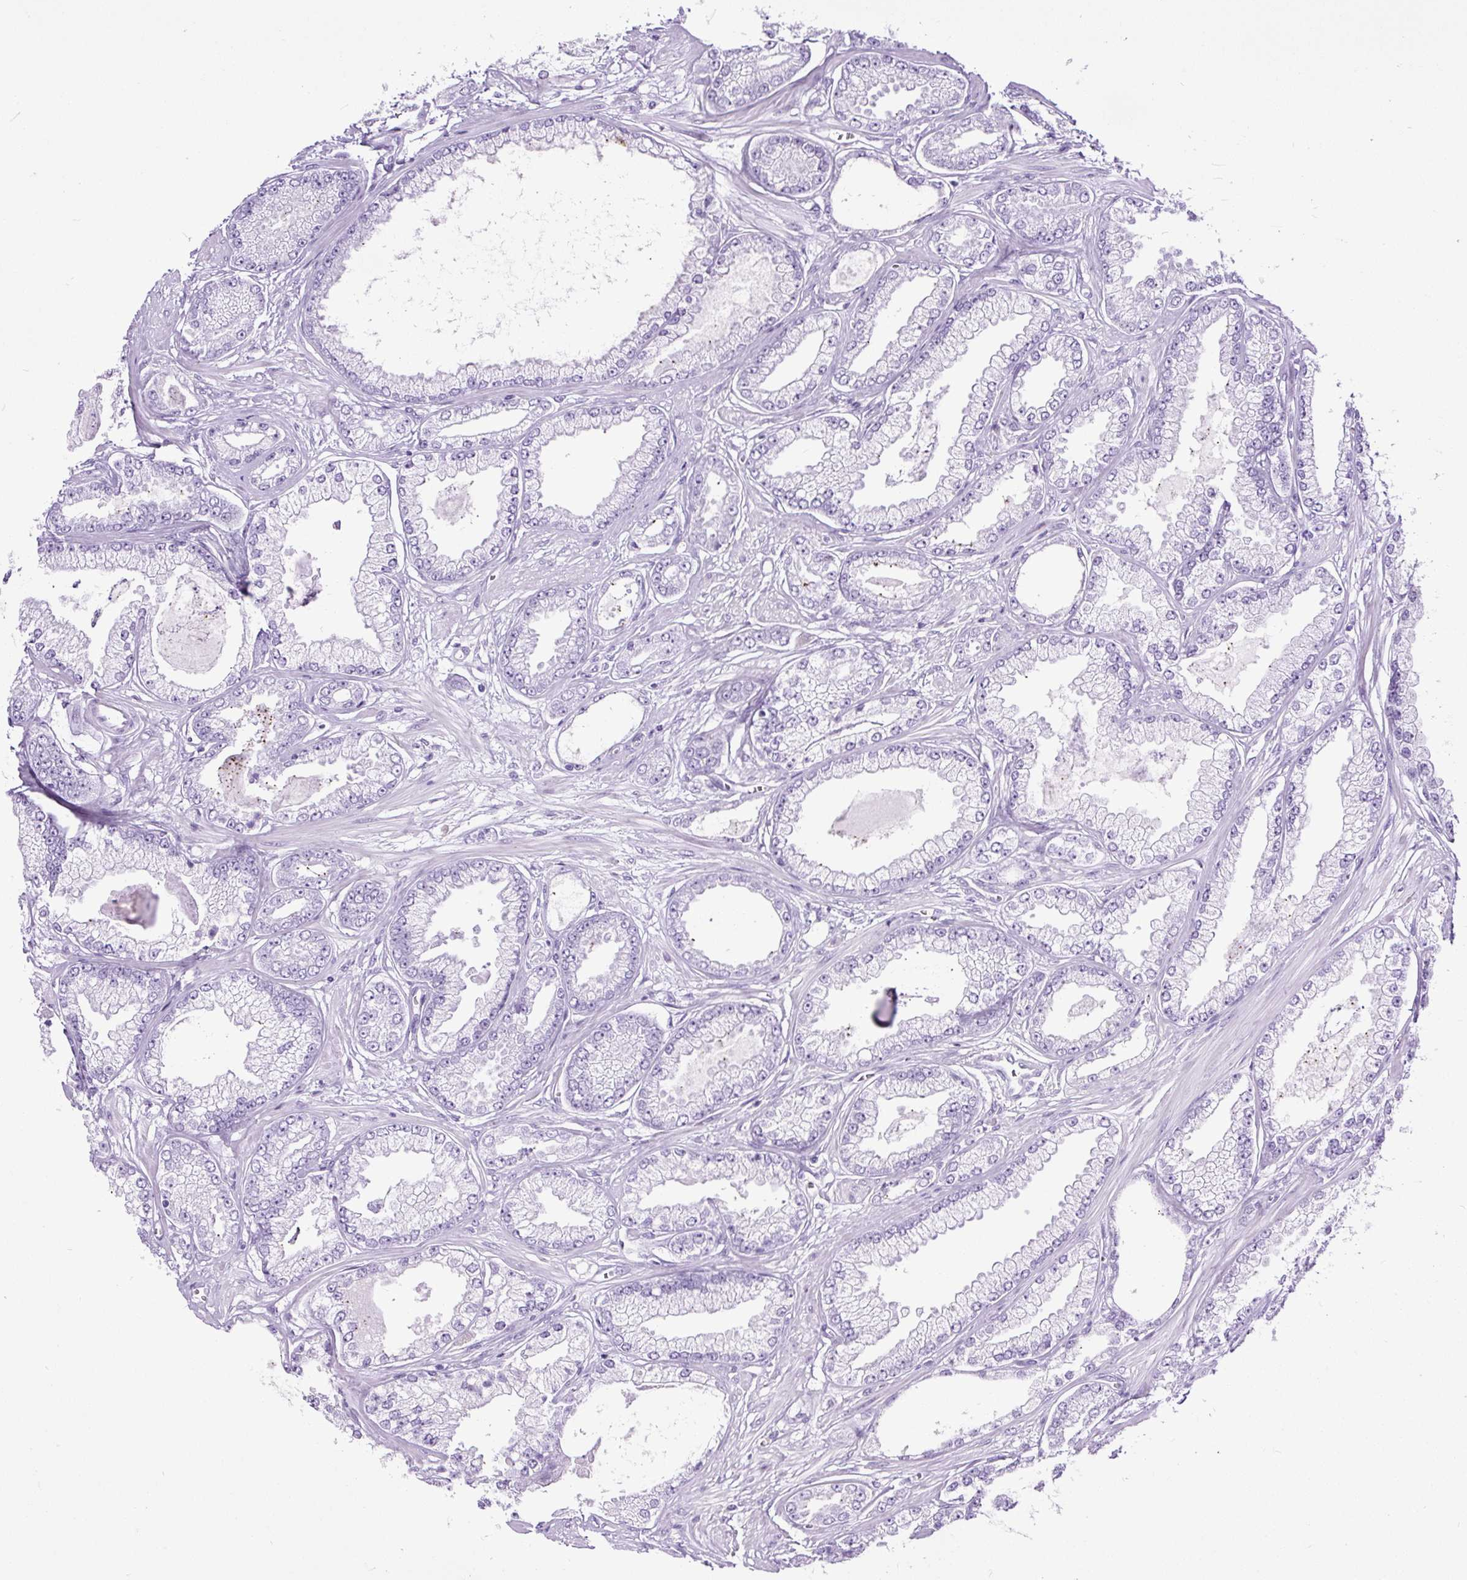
{"staining": {"intensity": "negative", "quantity": "none", "location": "none"}, "tissue": "prostate cancer", "cell_type": "Tumor cells", "image_type": "cancer", "snomed": [{"axis": "morphology", "description": "Adenocarcinoma, Low grade"}, {"axis": "topography", "description": "Prostate"}], "caption": "DAB immunohistochemical staining of adenocarcinoma (low-grade) (prostate) exhibits no significant staining in tumor cells. The staining is performed using DAB brown chromogen with nuclei counter-stained in using hematoxylin.", "gene": "RACGAP1", "patient": {"sex": "male", "age": 64}}